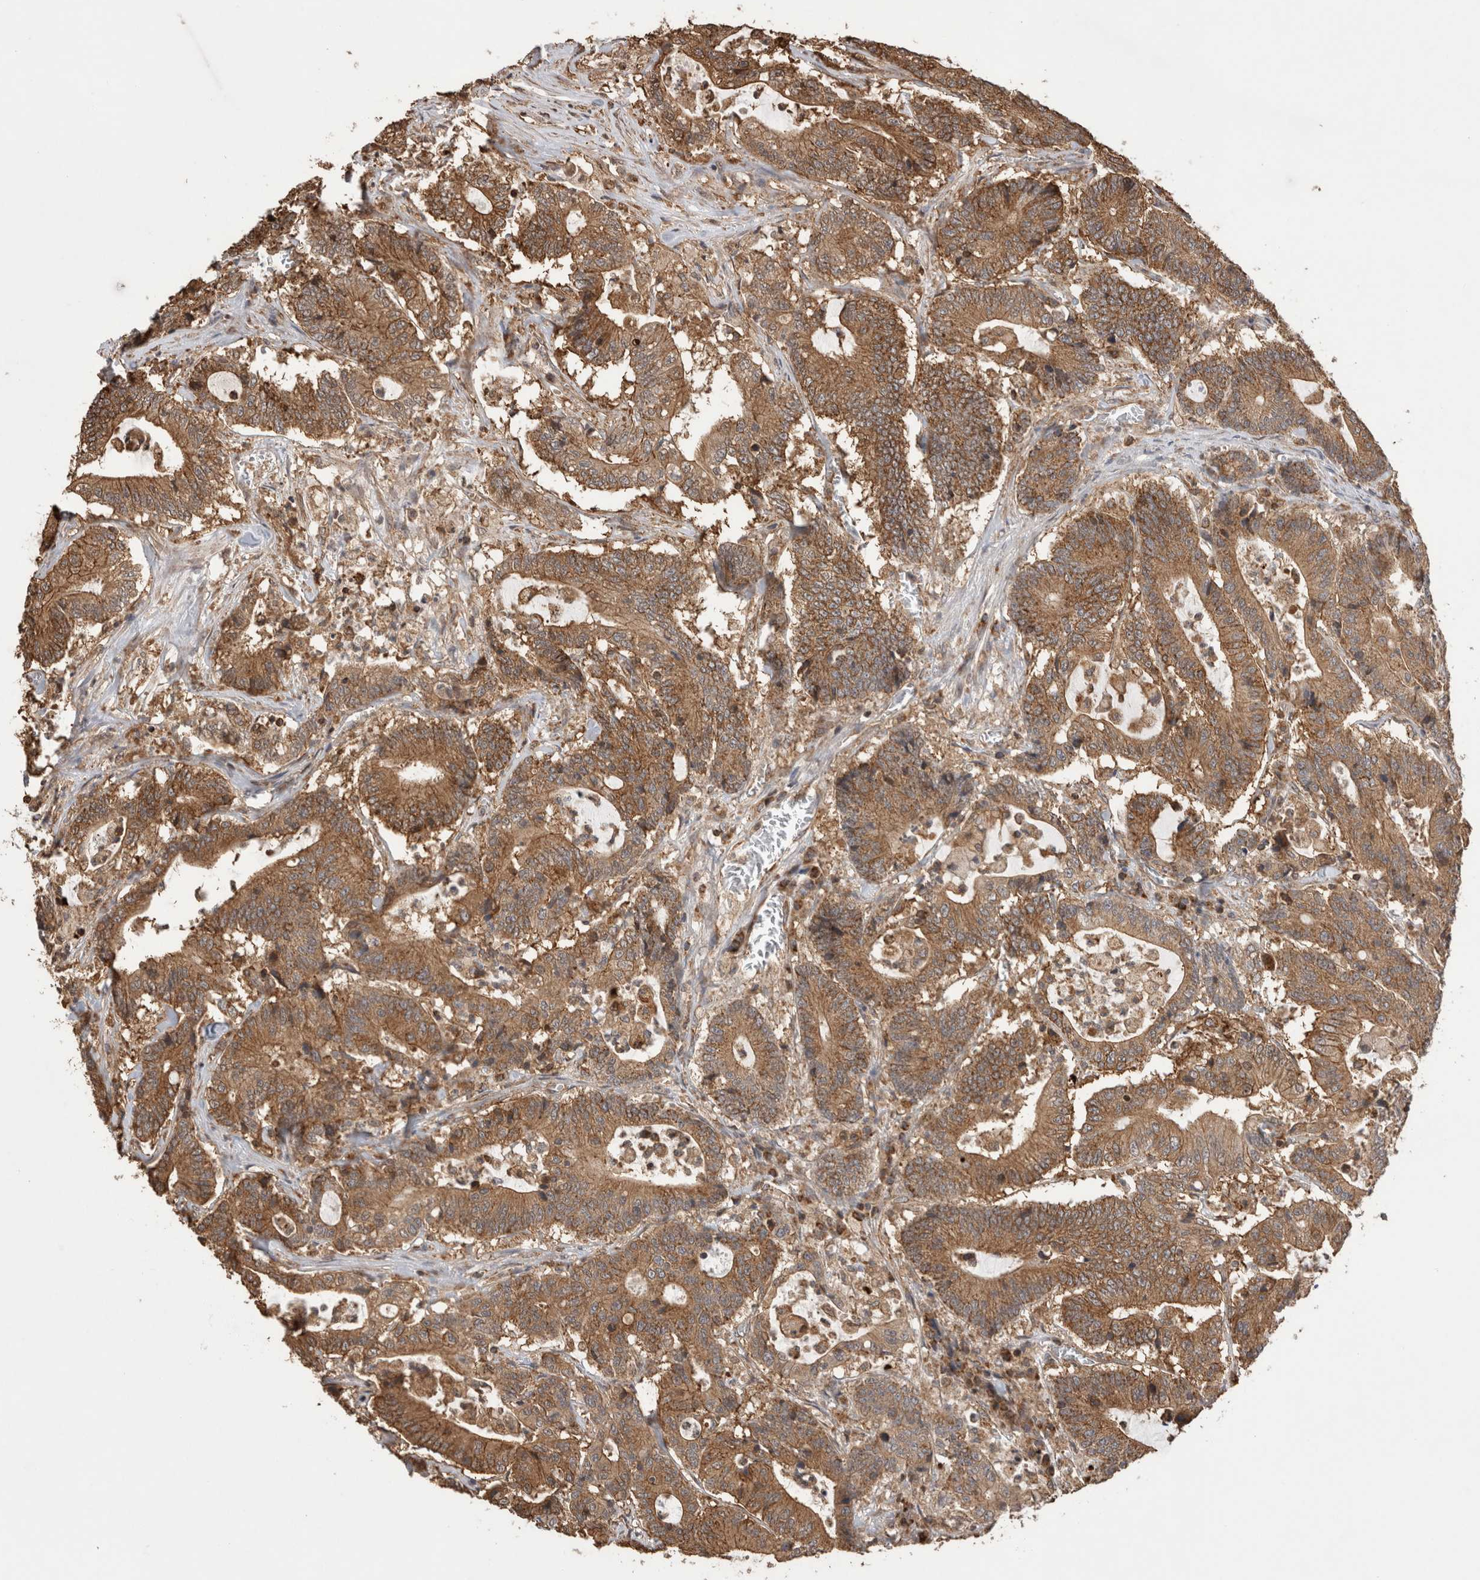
{"staining": {"intensity": "moderate", "quantity": ">75%", "location": "cytoplasmic/membranous"}, "tissue": "colorectal cancer", "cell_type": "Tumor cells", "image_type": "cancer", "snomed": [{"axis": "morphology", "description": "Adenocarcinoma, NOS"}, {"axis": "topography", "description": "Colon"}], "caption": "IHC of colorectal adenocarcinoma shows medium levels of moderate cytoplasmic/membranous expression in about >75% of tumor cells. (DAB IHC, brown staining for protein, blue staining for nuclei).", "gene": "IMMP2L", "patient": {"sex": "female", "age": 84}}